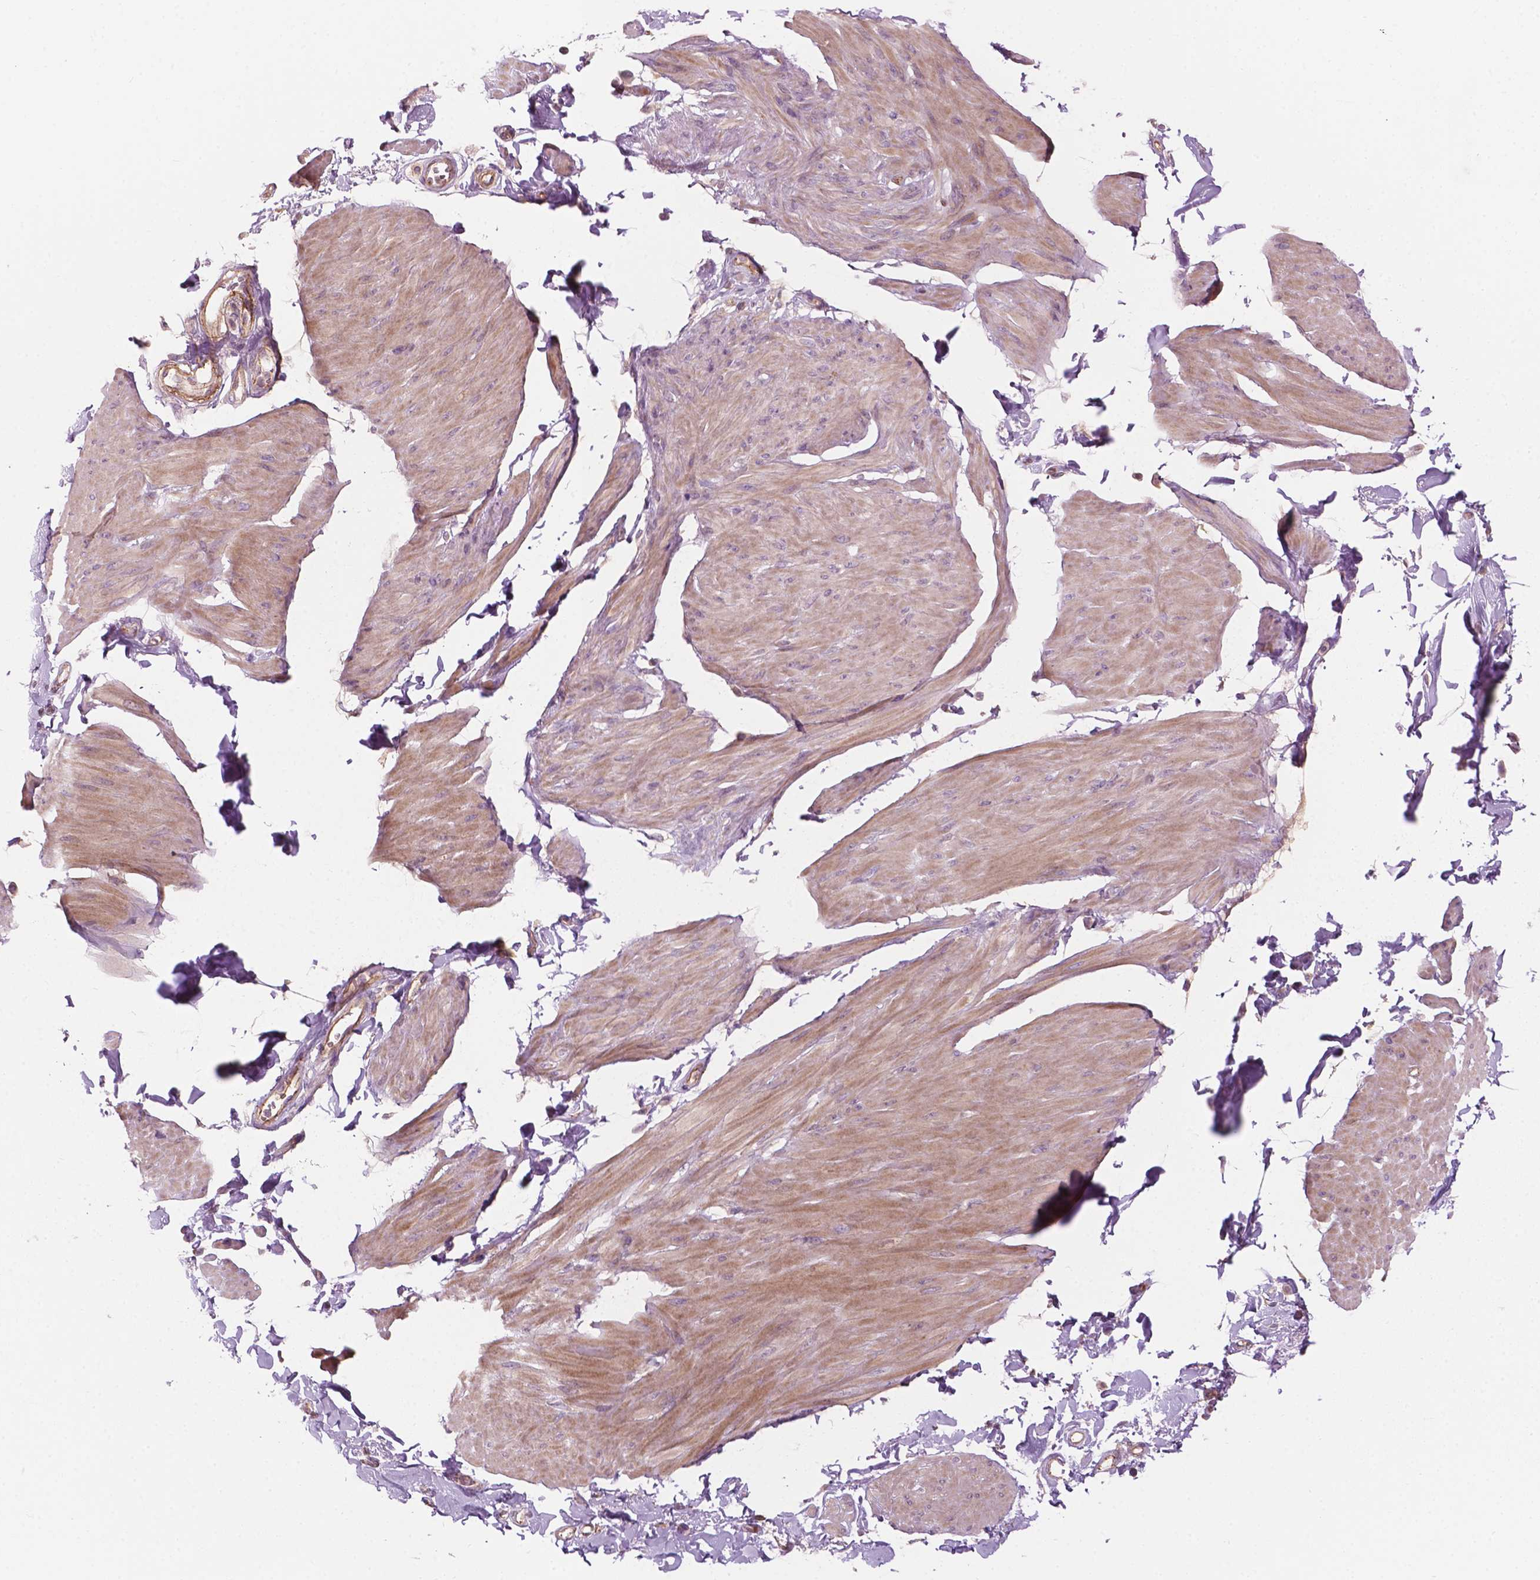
{"staining": {"intensity": "weak", "quantity": "25%-75%", "location": "cytoplasmic/membranous"}, "tissue": "smooth muscle", "cell_type": "Smooth muscle cells", "image_type": "normal", "snomed": [{"axis": "morphology", "description": "Normal tissue, NOS"}, {"axis": "topography", "description": "Adipose tissue"}, {"axis": "topography", "description": "Smooth muscle"}, {"axis": "topography", "description": "Peripheral nerve tissue"}], "caption": "This photomicrograph demonstrates immunohistochemistry (IHC) staining of unremarkable human smooth muscle, with low weak cytoplasmic/membranous positivity in approximately 25%-75% of smooth muscle cells.", "gene": "SURF4", "patient": {"sex": "male", "age": 83}}